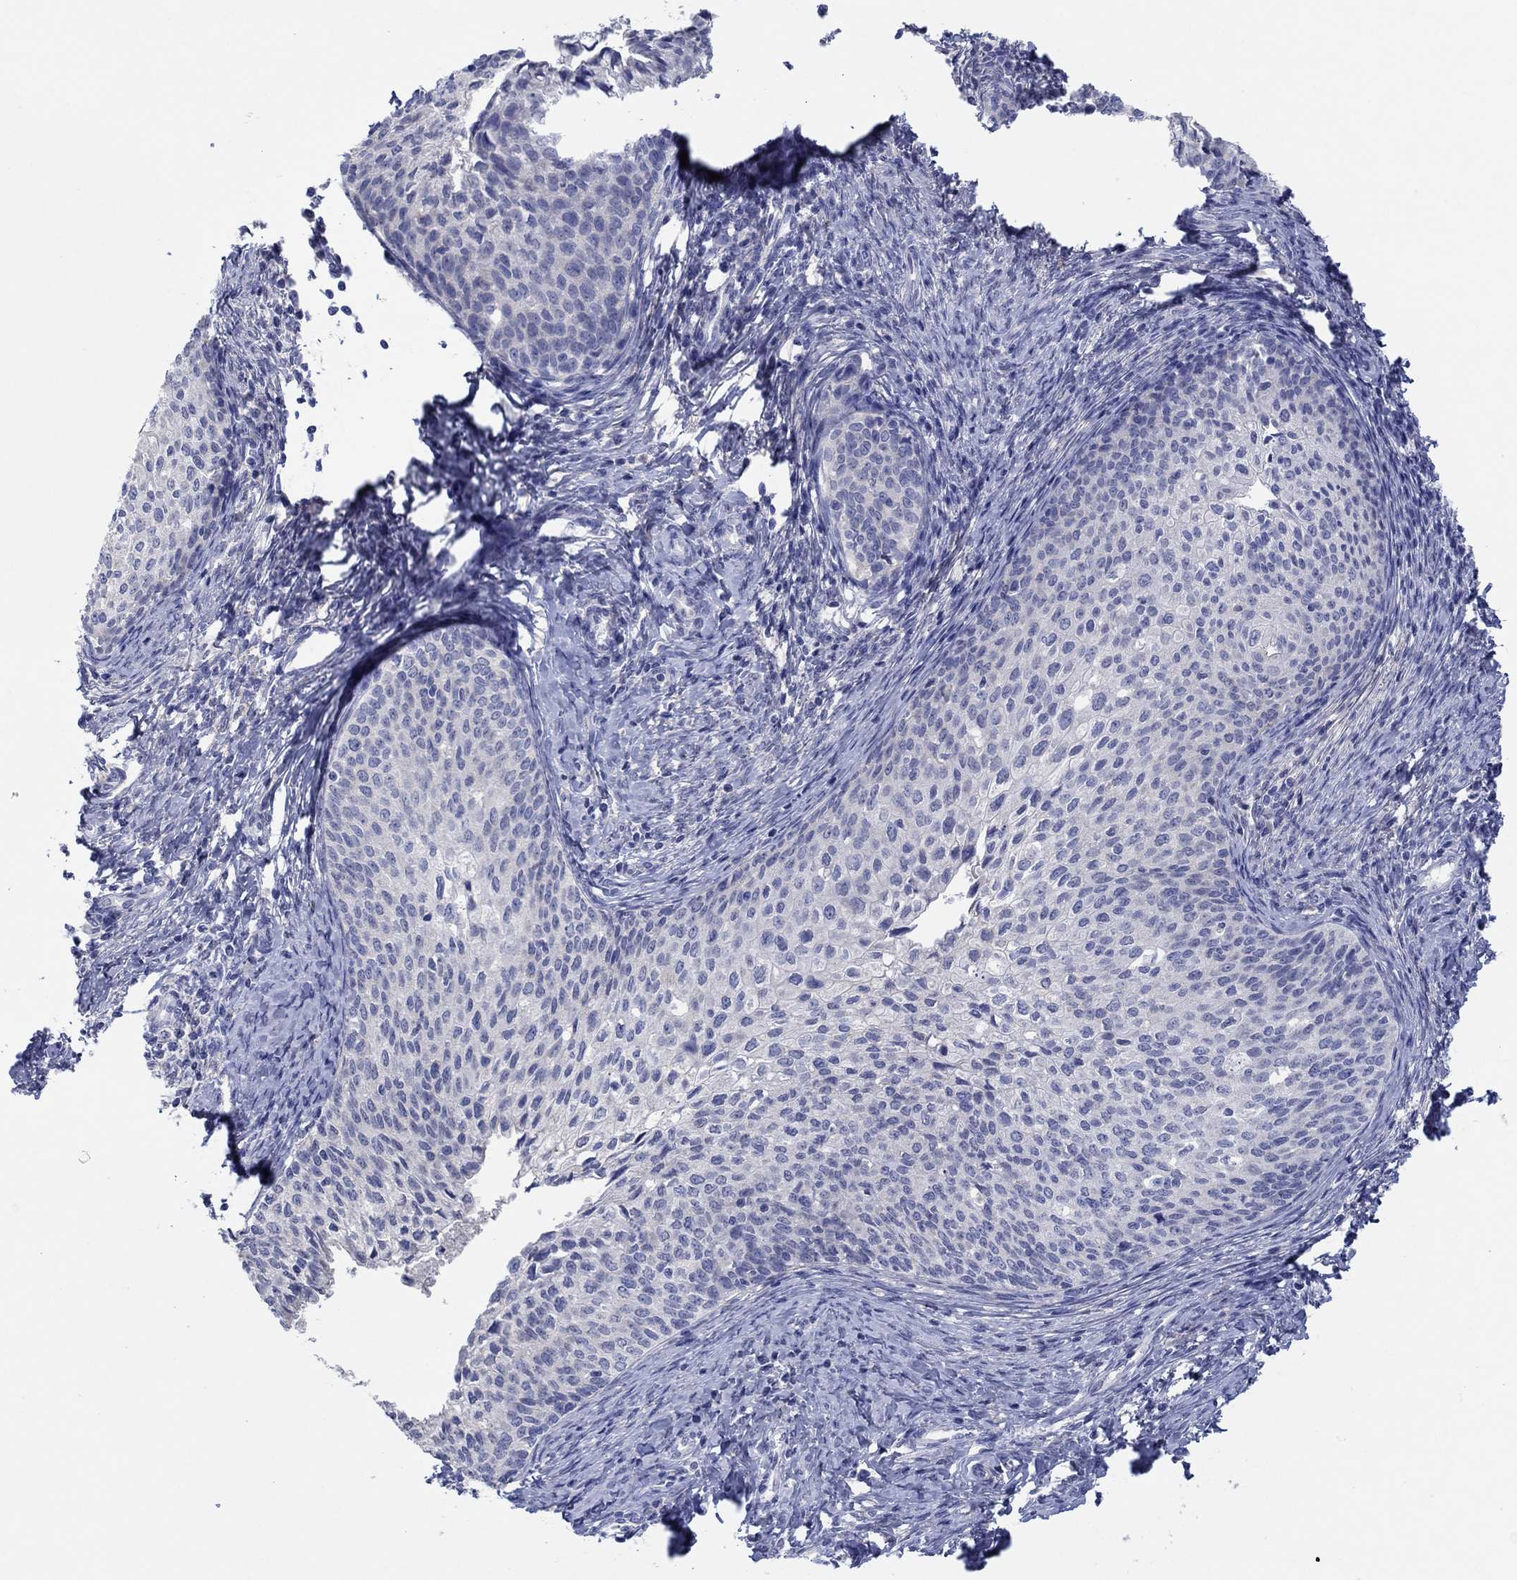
{"staining": {"intensity": "negative", "quantity": "none", "location": "none"}, "tissue": "cervical cancer", "cell_type": "Tumor cells", "image_type": "cancer", "snomed": [{"axis": "morphology", "description": "Squamous cell carcinoma, NOS"}, {"axis": "topography", "description": "Cervix"}], "caption": "IHC photomicrograph of human cervical cancer (squamous cell carcinoma) stained for a protein (brown), which shows no positivity in tumor cells. (Brightfield microscopy of DAB (3,3'-diaminobenzidine) immunohistochemistry (IHC) at high magnification).", "gene": "HDC", "patient": {"sex": "female", "age": 51}}